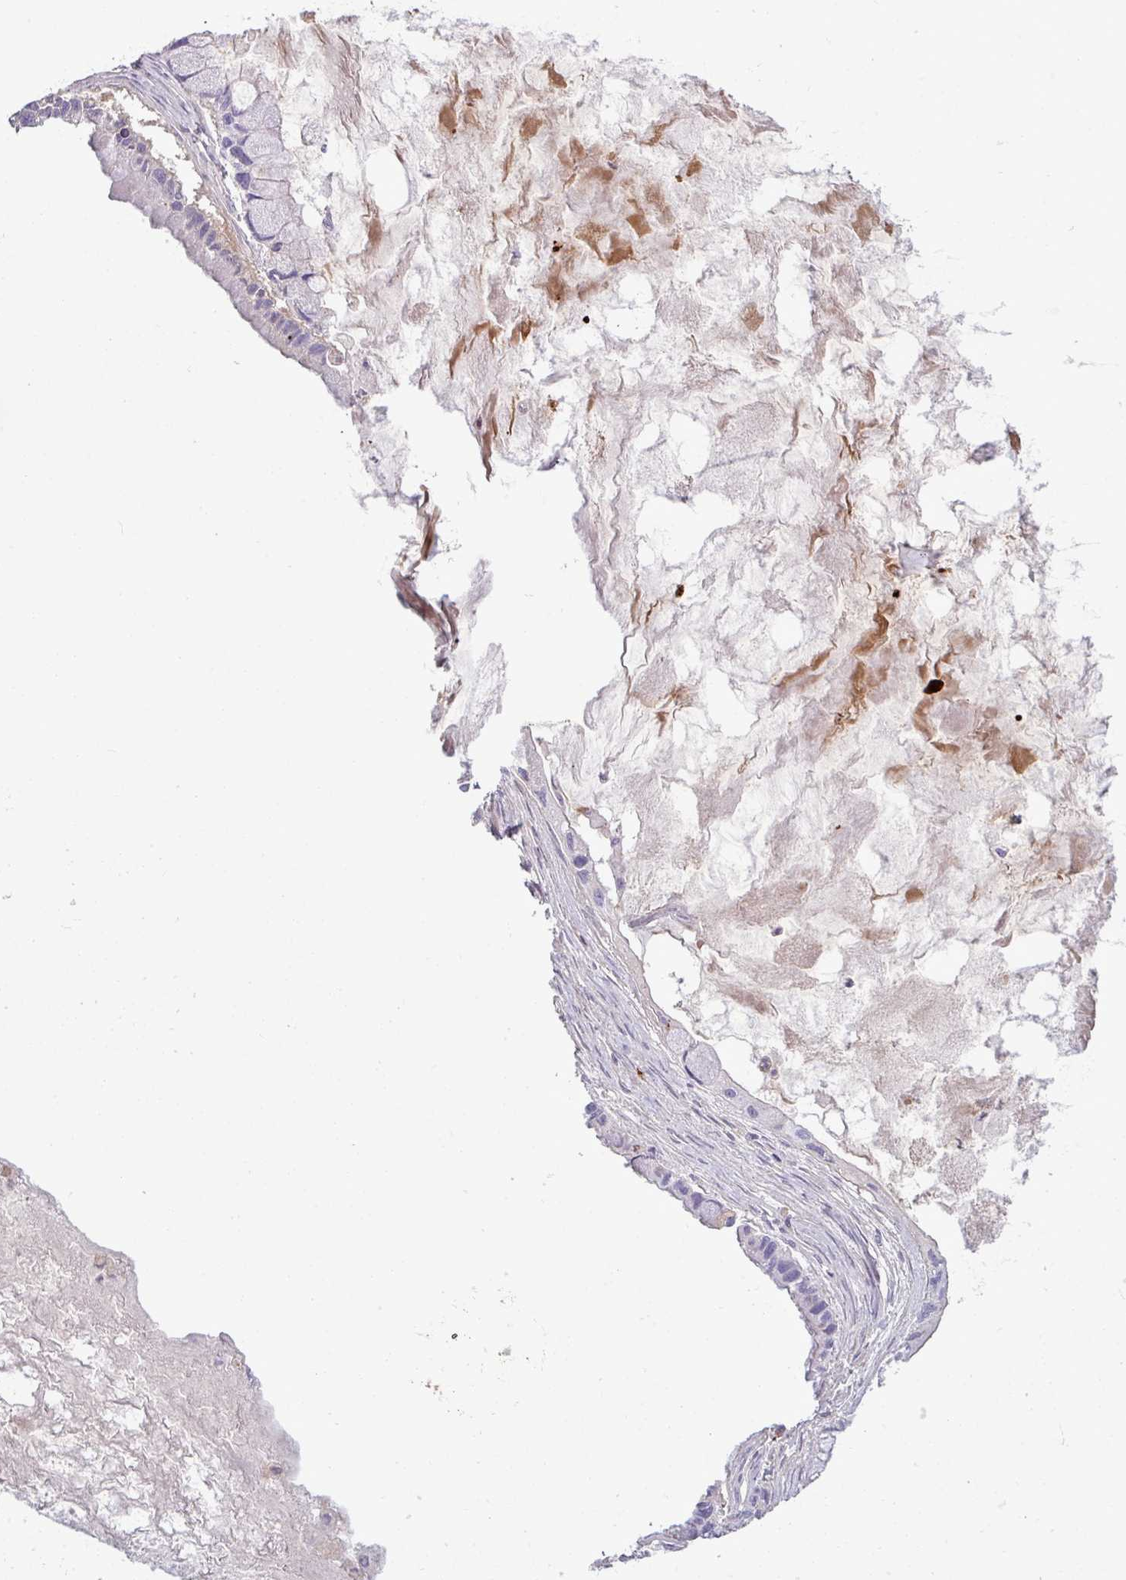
{"staining": {"intensity": "negative", "quantity": "none", "location": "none"}, "tissue": "ovarian cancer", "cell_type": "Tumor cells", "image_type": "cancer", "snomed": [{"axis": "morphology", "description": "Cystadenocarcinoma, mucinous, NOS"}, {"axis": "topography", "description": "Ovary"}], "caption": "Micrograph shows no protein positivity in tumor cells of ovarian cancer tissue.", "gene": "C4B", "patient": {"sex": "female", "age": 63}}